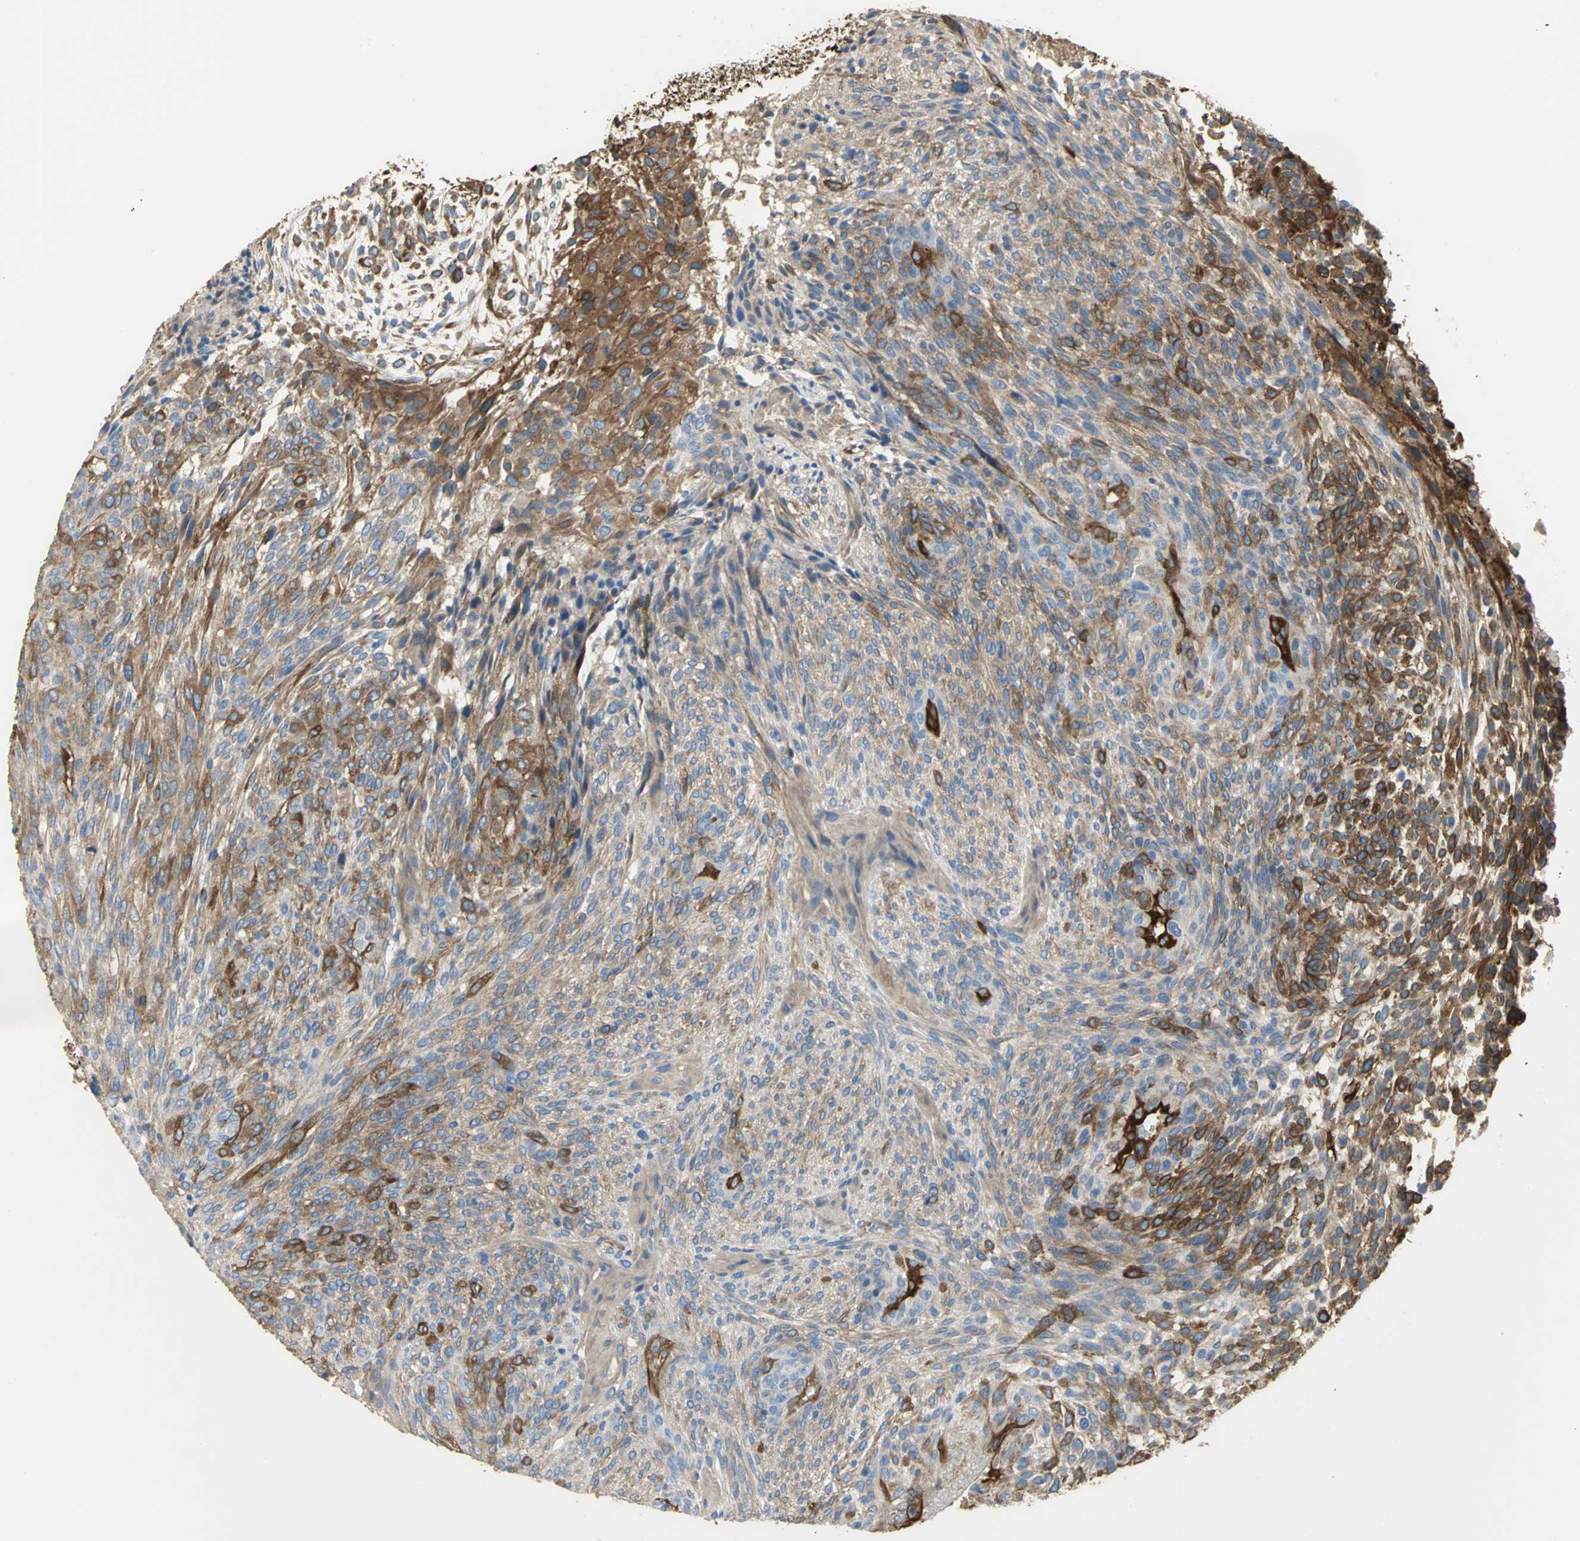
{"staining": {"intensity": "strong", "quantity": ">75%", "location": "cytoplasmic/membranous"}, "tissue": "glioma", "cell_type": "Tumor cells", "image_type": "cancer", "snomed": [{"axis": "morphology", "description": "Glioma, malignant, High grade"}, {"axis": "topography", "description": "Cerebral cortex"}], "caption": "Malignant glioma (high-grade) stained for a protein (brown) shows strong cytoplasmic/membranous positive staining in approximately >75% of tumor cells.", "gene": "FLNB", "patient": {"sex": "female", "age": 55}}